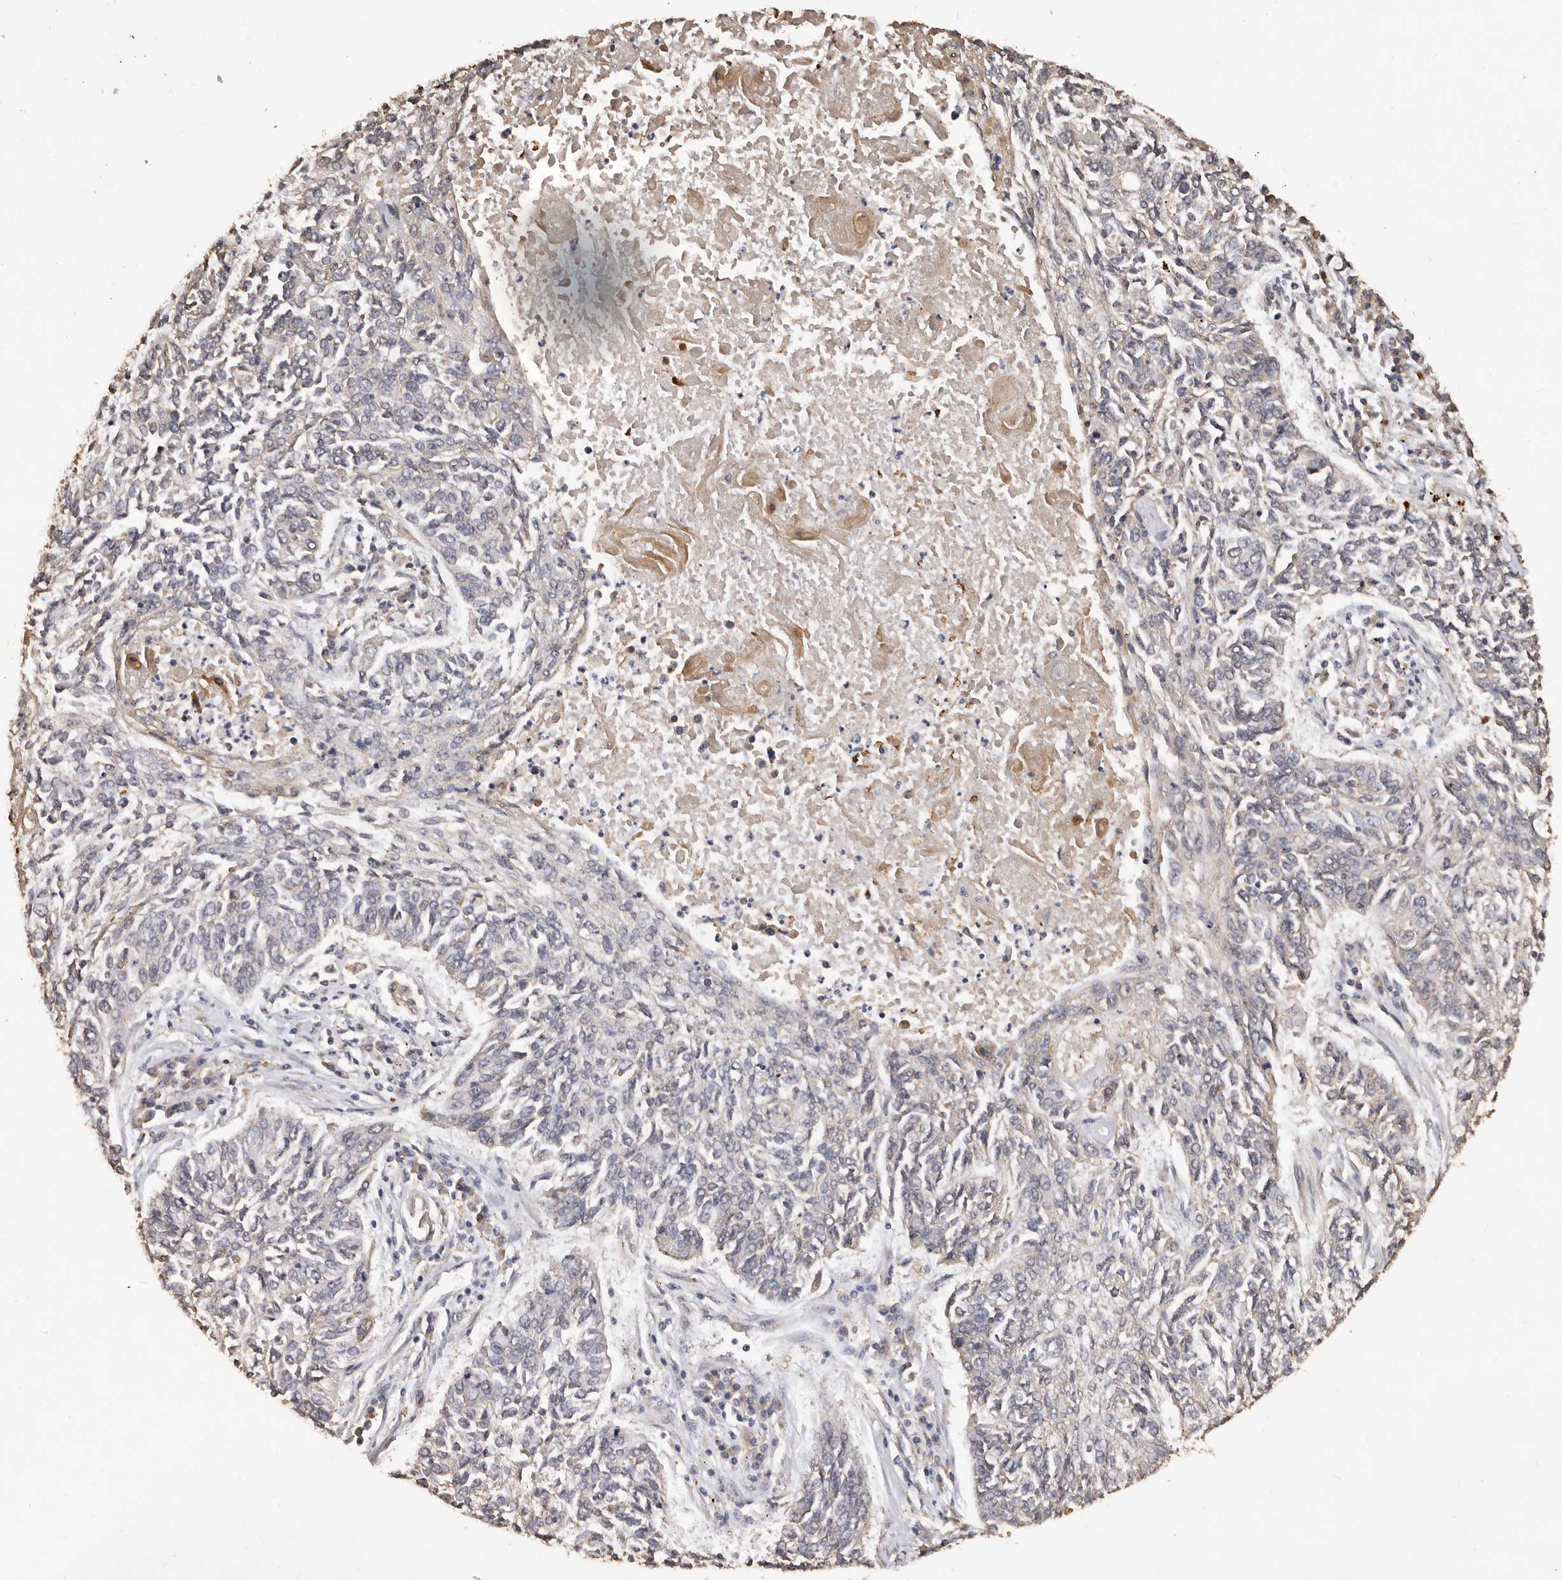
{"staining": {"intensity": "negative", "quantity": "none", "location": "none"}, "tissue": "lung cancer", "cell_type": "Tumor cells", "image_type": "cancer", "snomed": [{"axis": "morphology", "description": "Normal tissue, NOS"}, {"axis": "morphology", "description": "Squamous cell carcinoma, NOS"}, {"axis": "topography", "description": "Cartilage tissue"}, {"axis": "topography", "description": "Bronchus"}, {"axis": "topography", "description": "Lung"}], "caption": "Tumor cells are negative for brown protein staining in lung cancer (squamous cell carcinoma). (DAB (3,3'-diaminobenzidine) immunohistochemistry with hematoxylin counter stain).", "gene": "GRAMD2A", "patient": {"sex": "female", "age": 49}}